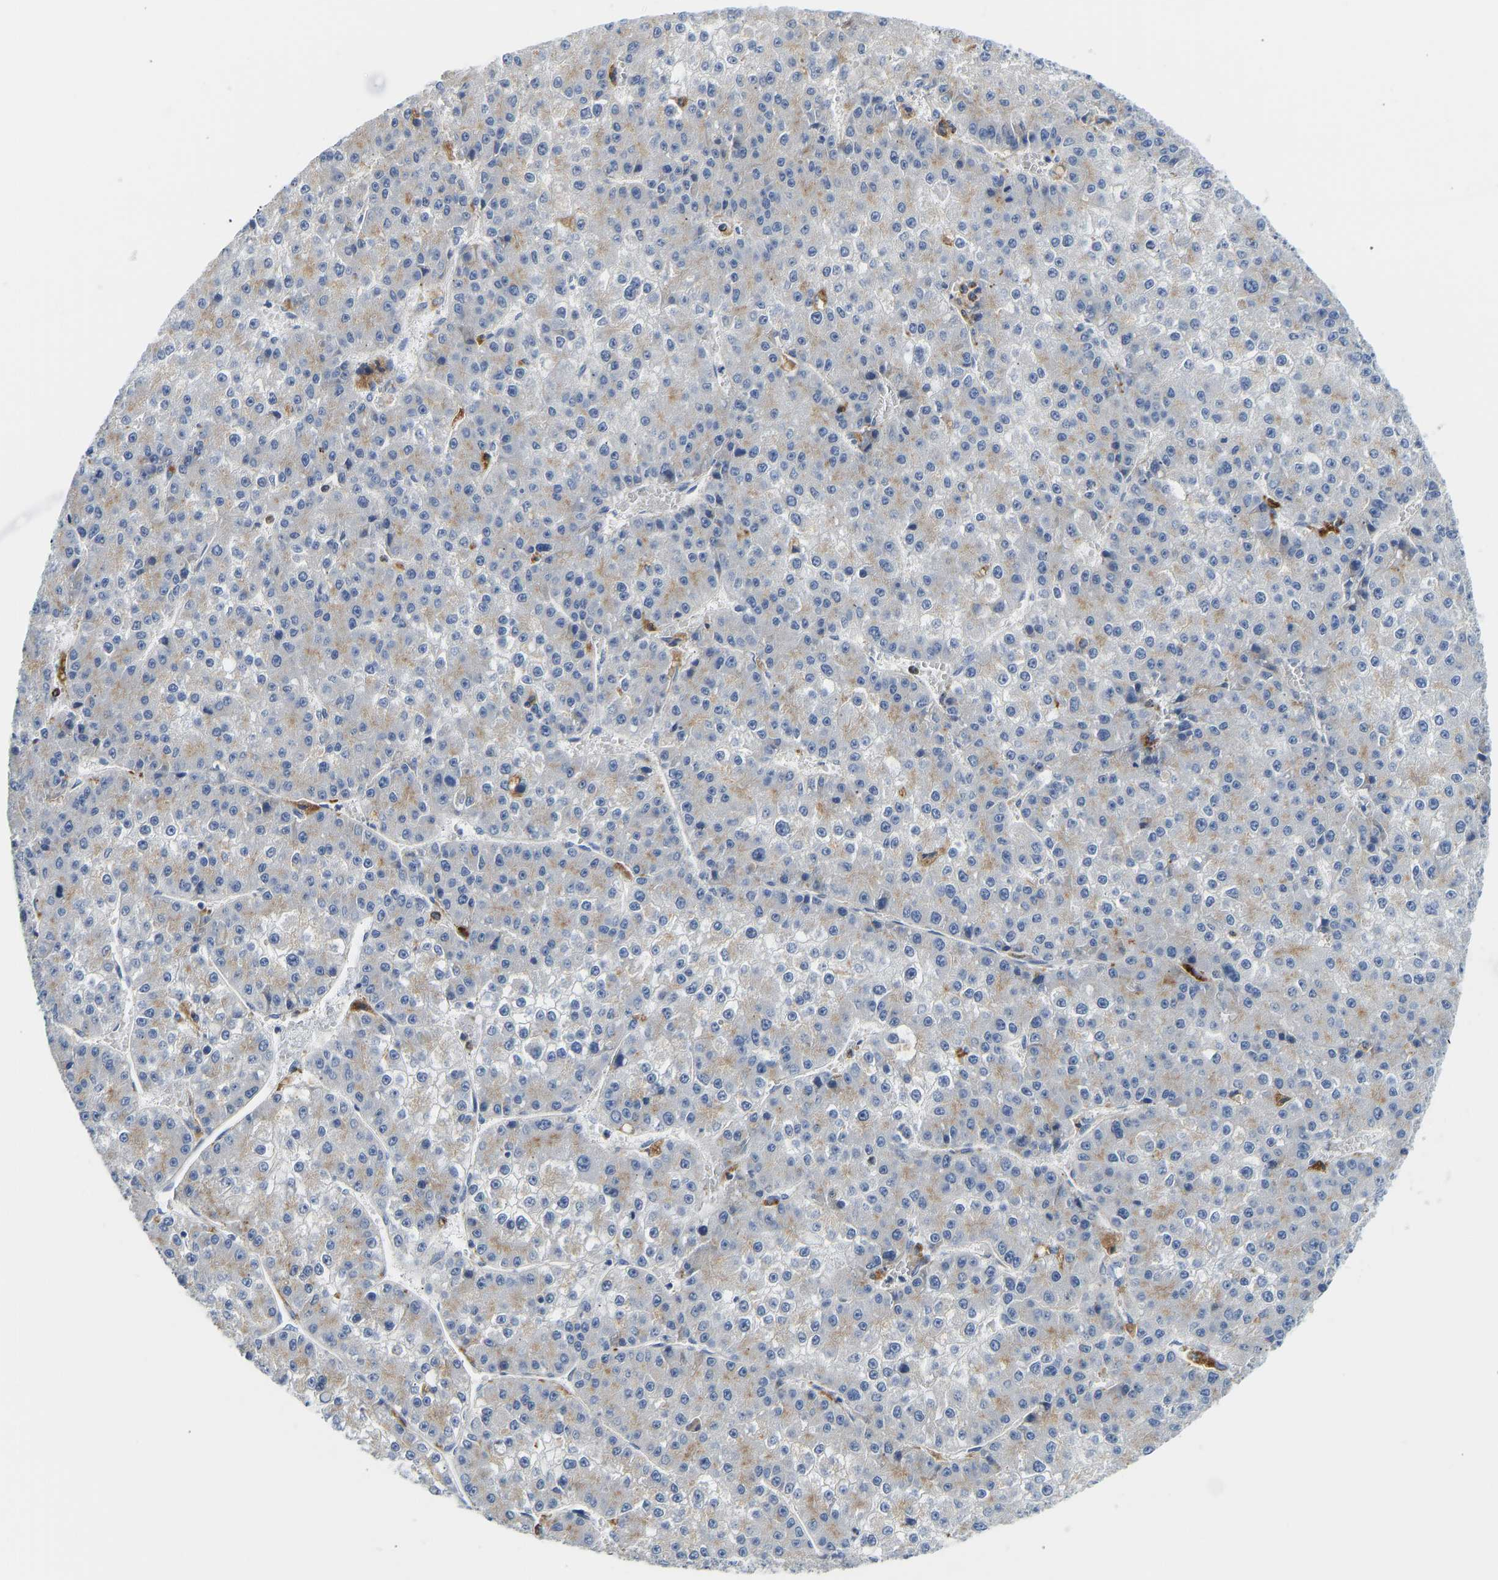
{"staining": {"intensity": "weak", "quantity": "<25%", "location": "cytoplasmic/membranous"}, "tissue": "liver cancer", "cell_type": "Tumor cells", "image_type": "cancer", "snomed": [{"axis": "morphology", "description": "Carcinoma, Hepatocellular, NOS"}, {"axis": "topography", "description": "Liver"}], "caption": "A high-resolution micrograph shows IHC staining of hepatocellular carcinoma (liver), which reveals no significant expression in tumor cells. Nuclei are stained in blue.", "gene": "ATP6V1E1", "patient": {"sex": "female", "age": 73}}